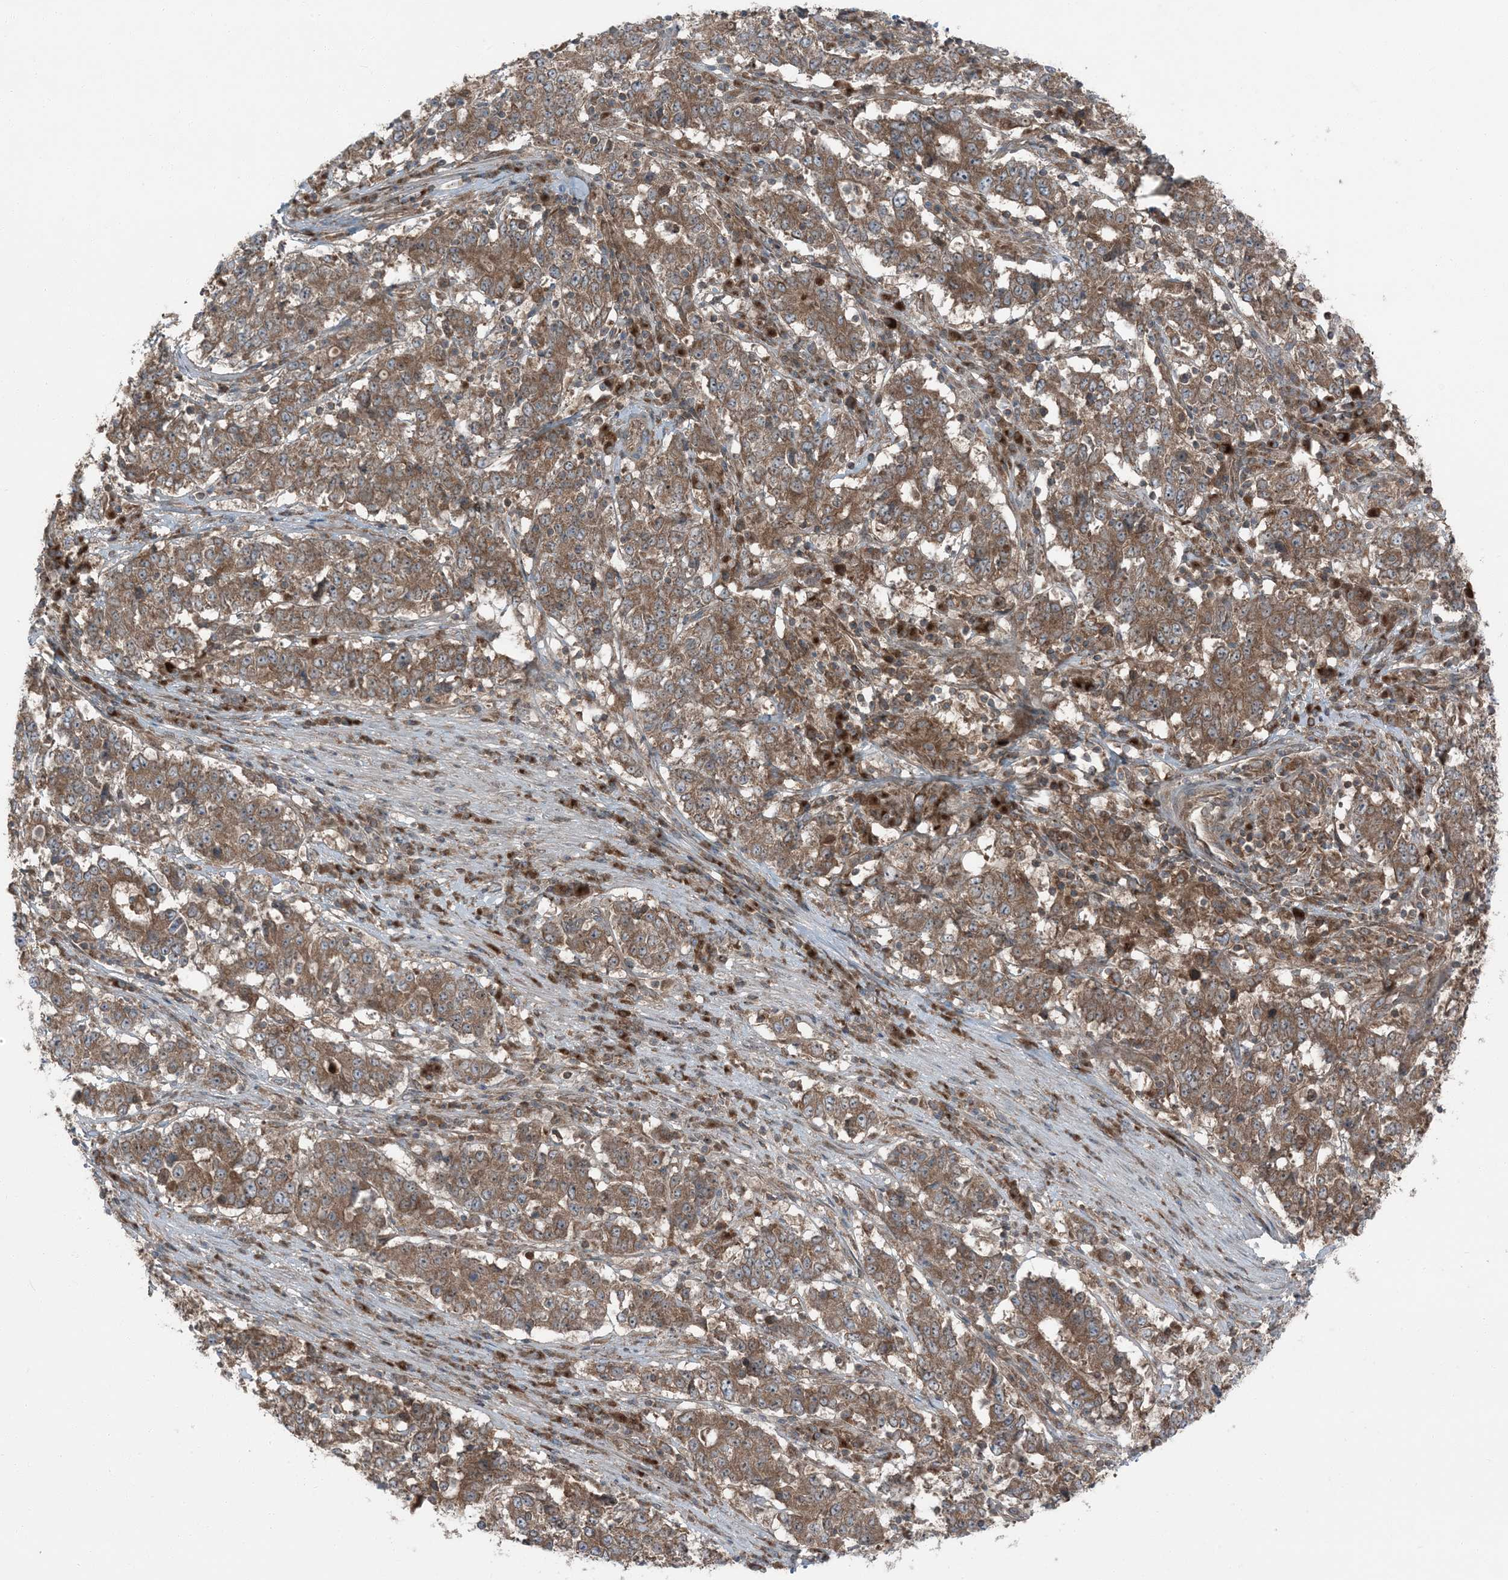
{"staining": {"intensity": "moderate", "quantity": ">75%", "location": "cytoplasmic/membranous"}, "tissue": "stomach cancer", "cell_type": "Tumor cells", "image_type": "cancer", "snomed": [{"axis": "morphology", "description": "Adenocarcinoma, NOS"}, {"axis": "topography", "description": "Stomach"}], "caption": "Adenocarcinoma (stomach) stained with immunohistochemistry (IHC) shows moderate cytoplasmic/membranous positivity in approximately >75% of tumor cells.", "gene": "RAB3GAP1", "patient": {"sex": "male", "age": 59}}